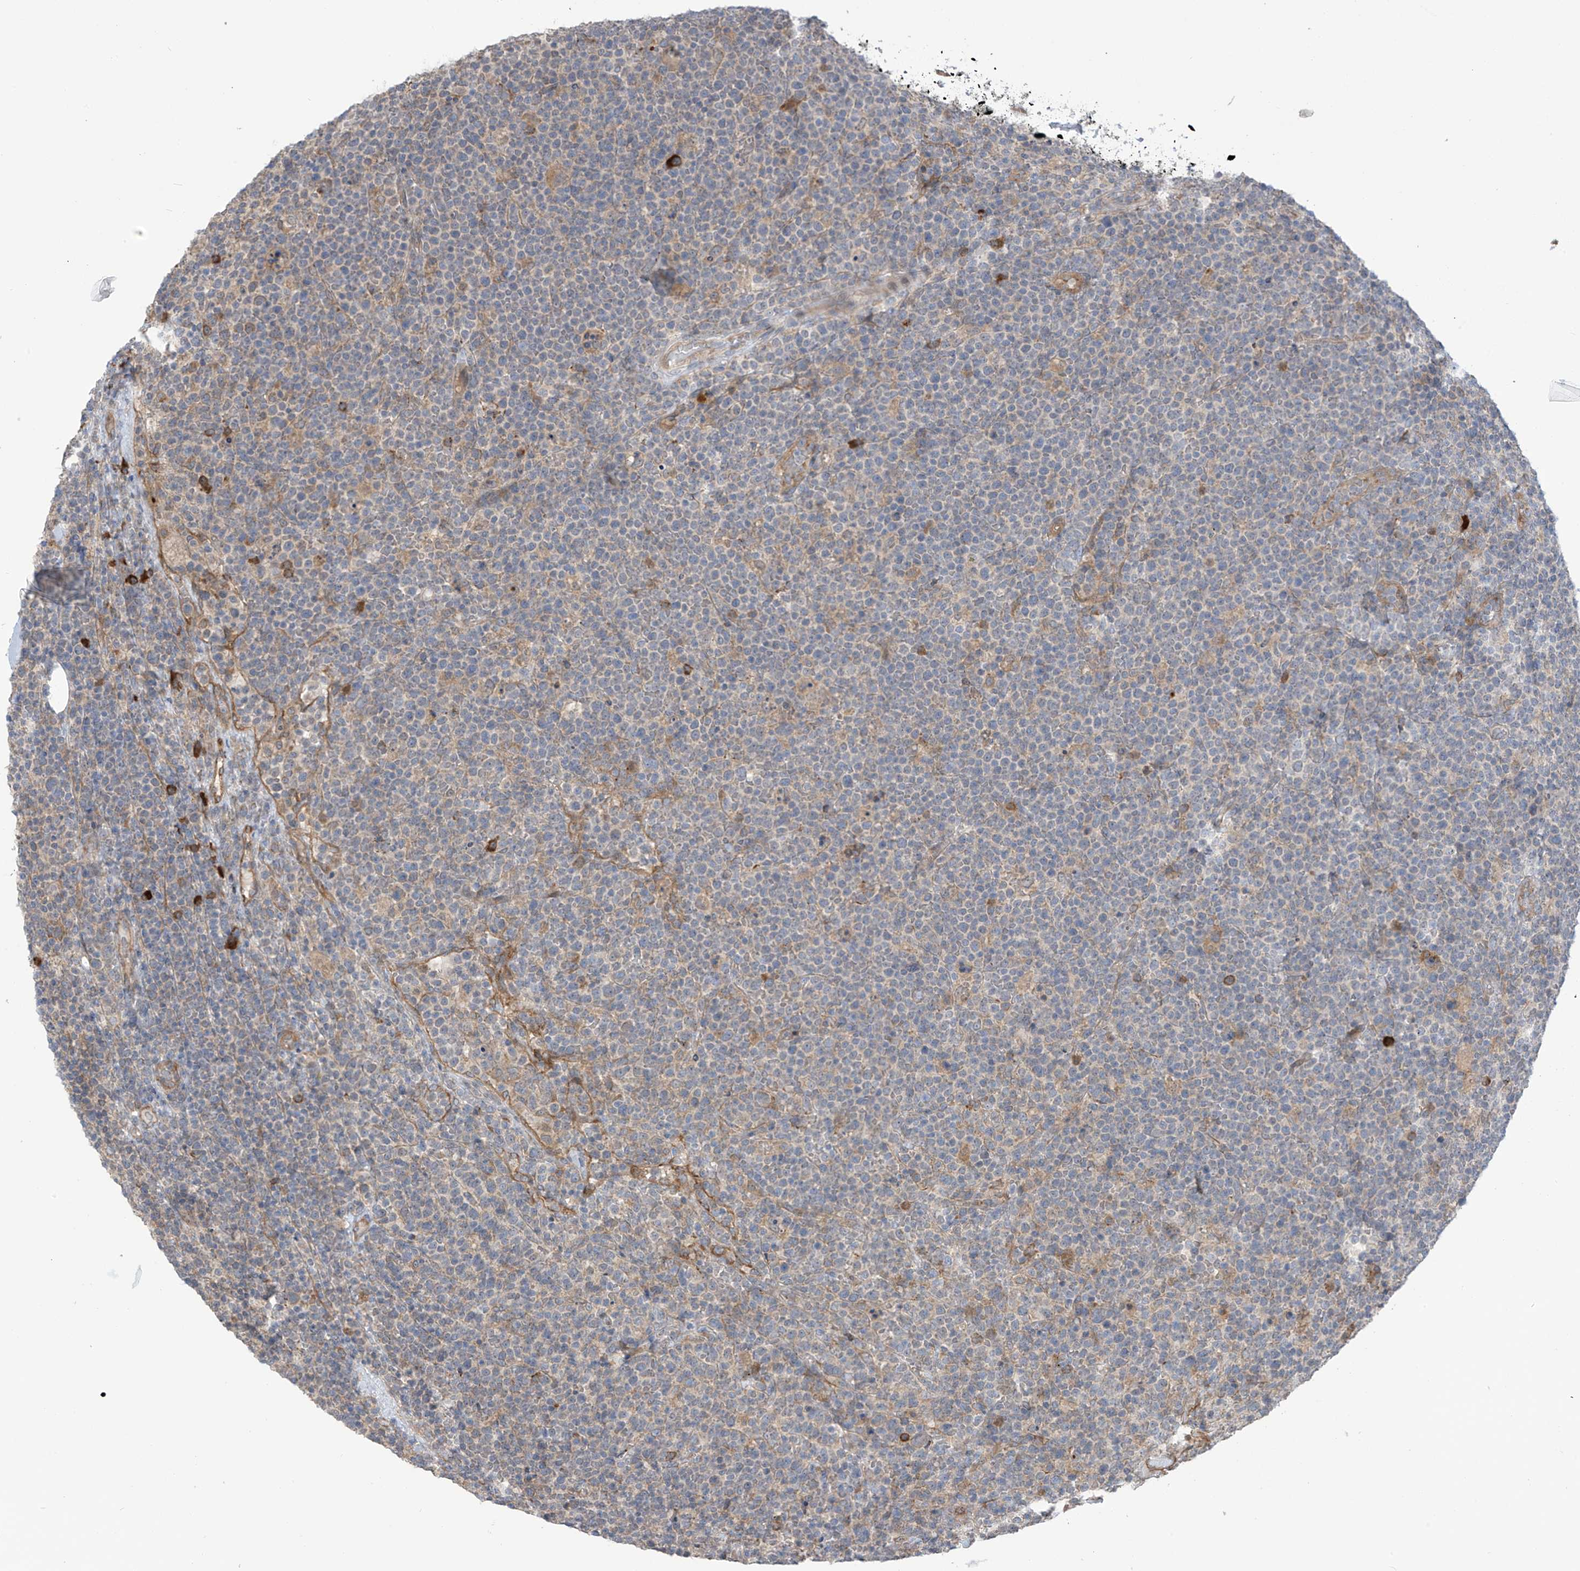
{"staining": {"intensity": "negative", "quantity": "none", "location": "none"}, "tissue": "lymphoma", "cell_type": "Tumor cells", "image_type": "cancer", "snomed": [{"axis": "morphology", "description": "Malignant lymphoma, non-Hodgkin's type, High grade"}, {"axis": "topography", "description": "Lymph node"}], "caption": "Immunohistochemistry (IHC) micrograph of human high-grade malignant lymphoma, non-Hodgkin's type stained for a protein (brown), which reveals no expression in tumor cells.", "gene": "KIAA1522", "patient": {"sex": "male", "age": 61}}